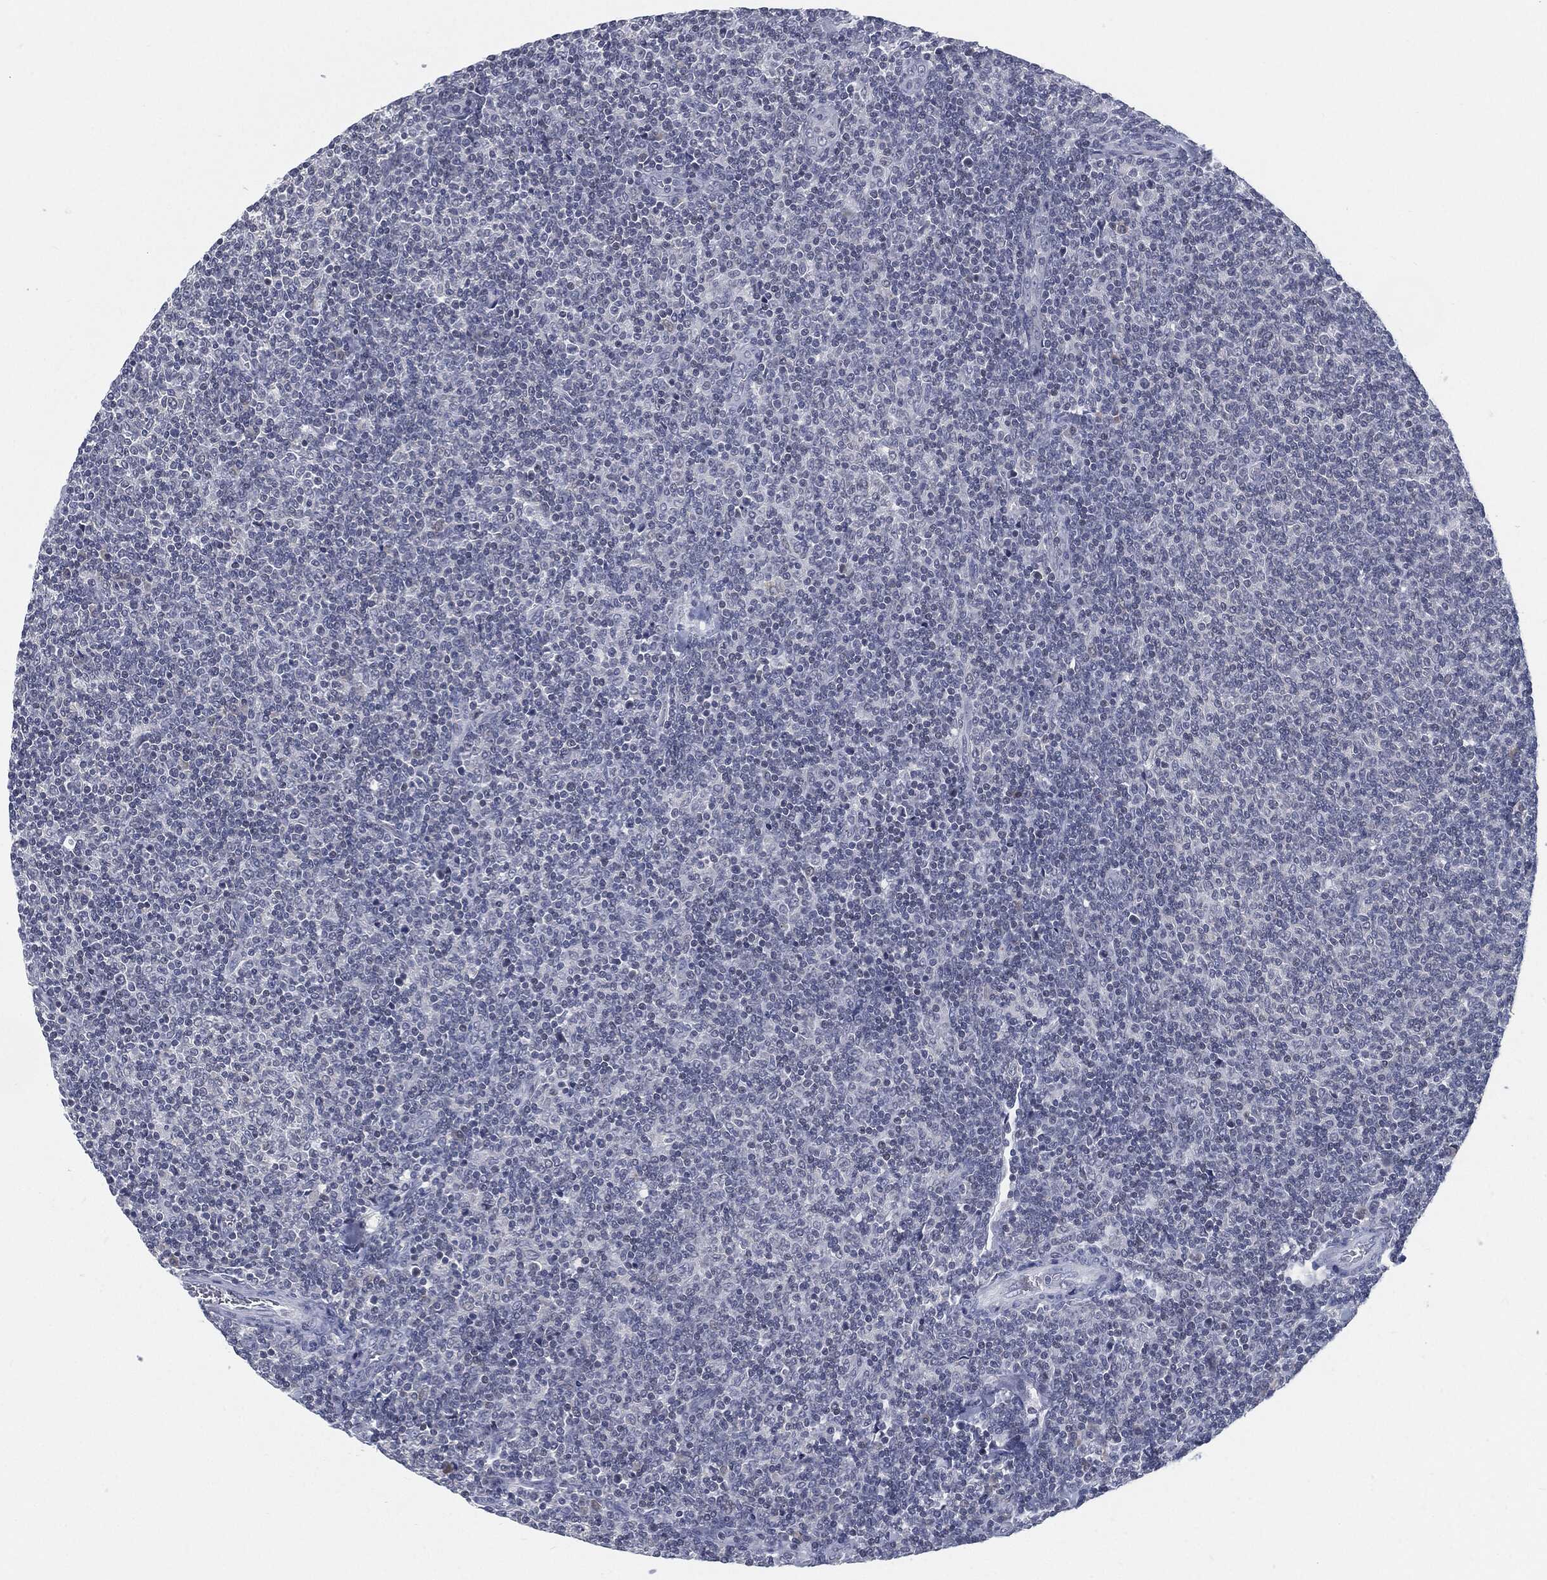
{"staining": {"intensity": "negative", "quantity": "none", "location": "none"}, "tissue": "lymphoma", "cell_type": "Tumor cells", "image_type": "cancer", "snomed": [{"axis": "morphology", "description": "Malignant lymphoma, non-Hodgkin's type, Low grade"}, {"axis": "topography", "description": "Lymph node"}], "caption": "This is an immunohistochemistry (IHC) micrograph of human lymphoma. There is no staining in tumor cells.", "gene": "PROM1", "patient": {"sex": "male", "age": 52}}